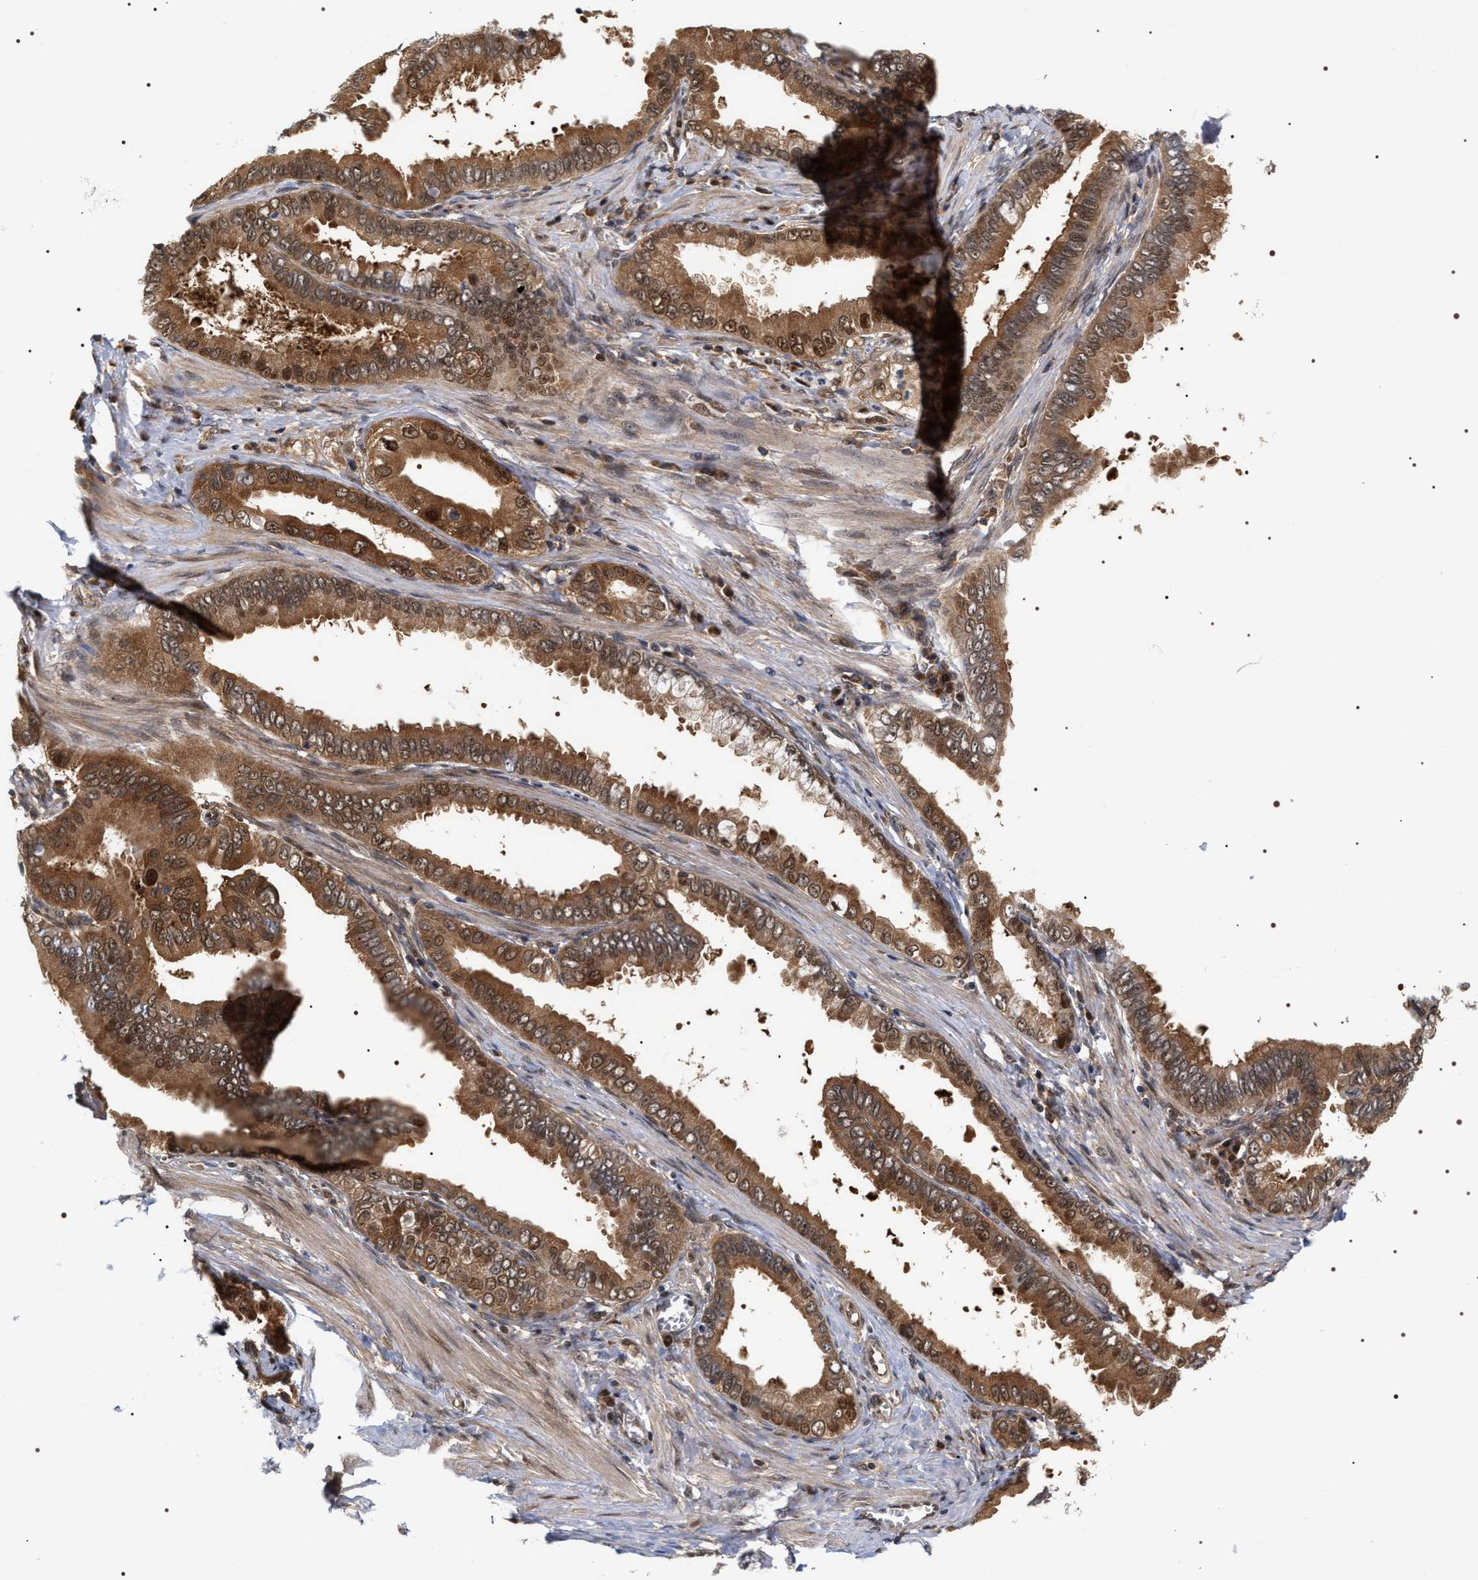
{"staining": {"intensity": "strong", "quantity": ">75%", "location": "cytoplasmic/membranous,nuclear"}, "tissue": "pancreatic cancer", "cell_type": "Tumor cells", "image_type": "cancer", "snomed": [{"axis": "morphology", "description": "Normal tissue, NOS"}, {"axis": "topography", "description": "Lymph node"}], "caption": "A histopathology image showing strong cytoplasmic/membranous and nuclear staining in approximately >75% of tumor cells in pancreatic cancer, as visualized by brown immunohistochemical staining.", "gene": "BAG6", "patient": {"sex": "male", "age": 50}}